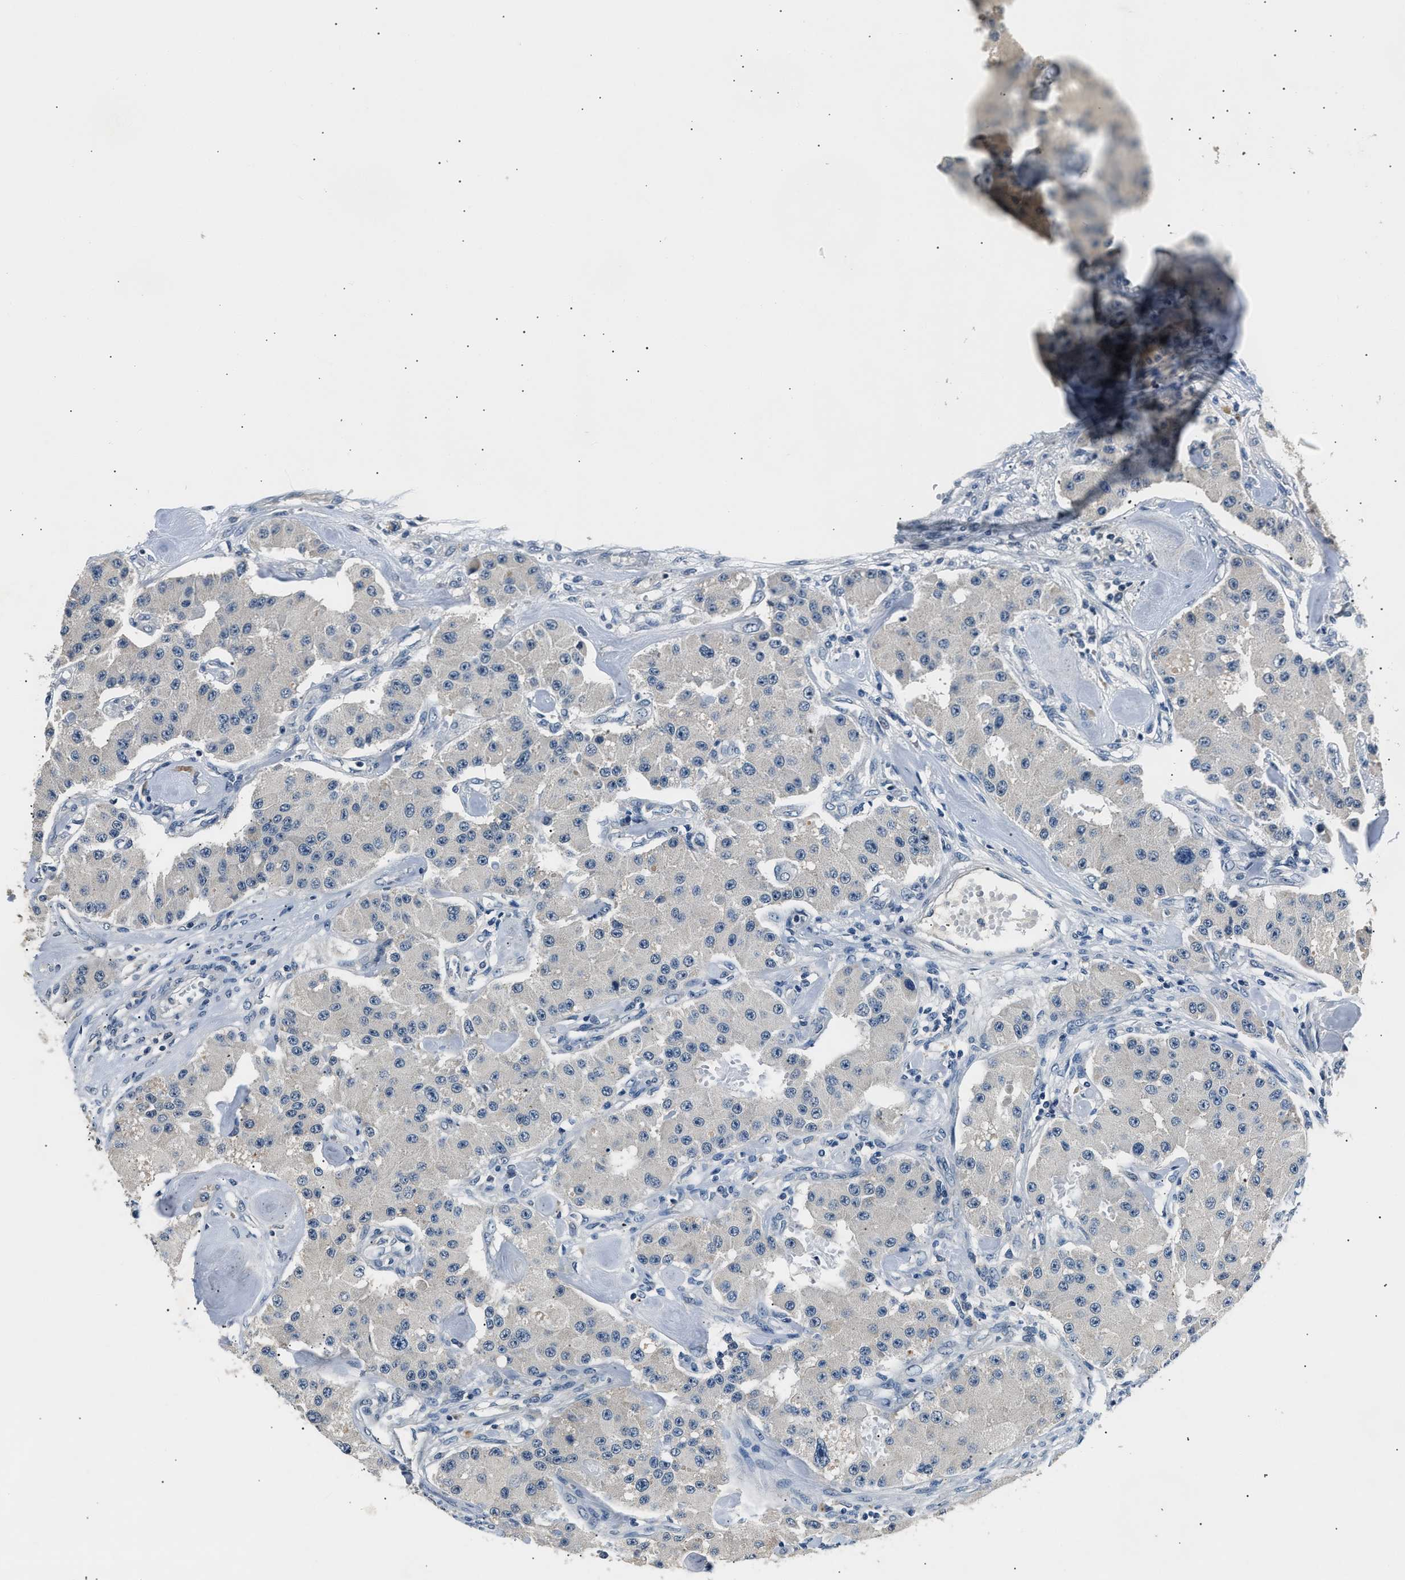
{"staining": {"intensity": "negative", "quantity": "none", "location": "none"}, "tissue": "carcinoid", "cell_type": "Tumor cells", "image_type": "cancer", "snomed": [{"axis": "morphology", "description": "Carcinoid, malignant, NOS"}, {"axis": "topography", "description": "Pancreas"}], "caption": "There is no significant expression in tumor cells of carcinoid.", "gene": "INHA", "patient": {"sex": "male", "age": 41}}